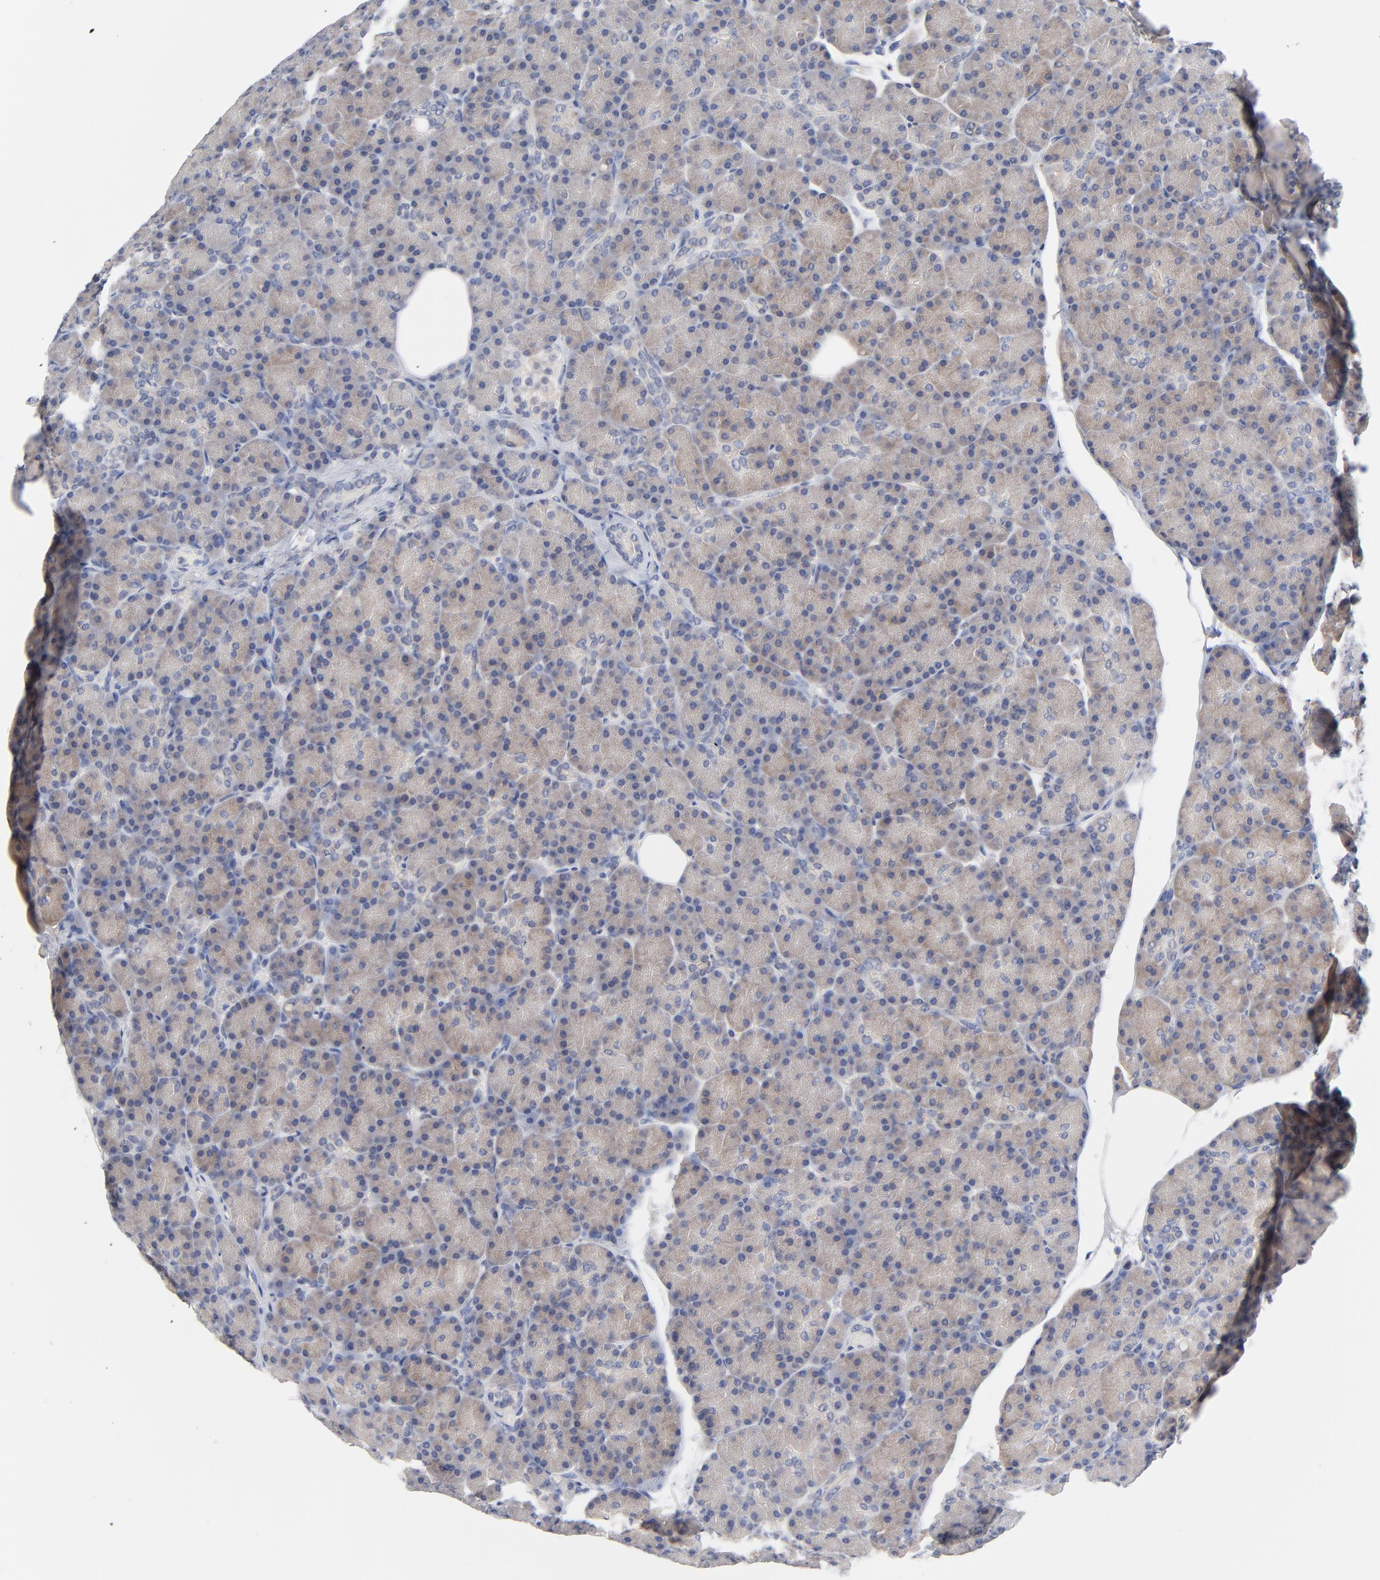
{"staining": {"intensity": "moderate", "quantity": "25%-75%", "location": "cytoplasmic/membranous"}, "tissue": "pancreas", "cell_type": "Exocrine glandular cells", "image_type": "normal", "snomed": [{"axis": "morphology", "description": "Normal tissue, NOS"}, {"axis": "topography", "description": "Pancreas"}], "caption": "Immunohistochemical staining of benign pancreas displays medium levels of moderate cytoplasmic/membranous expression in about 25%-75% of exocrine glandular cells. Using DAB (3,3'-diaminobenzidine) (brown) and hematoxylin (blue) stains, captured at high magnification using brightfield microscopy.", "gene": "CAB39L", "patient": {"sex": "female", "age": 43}}